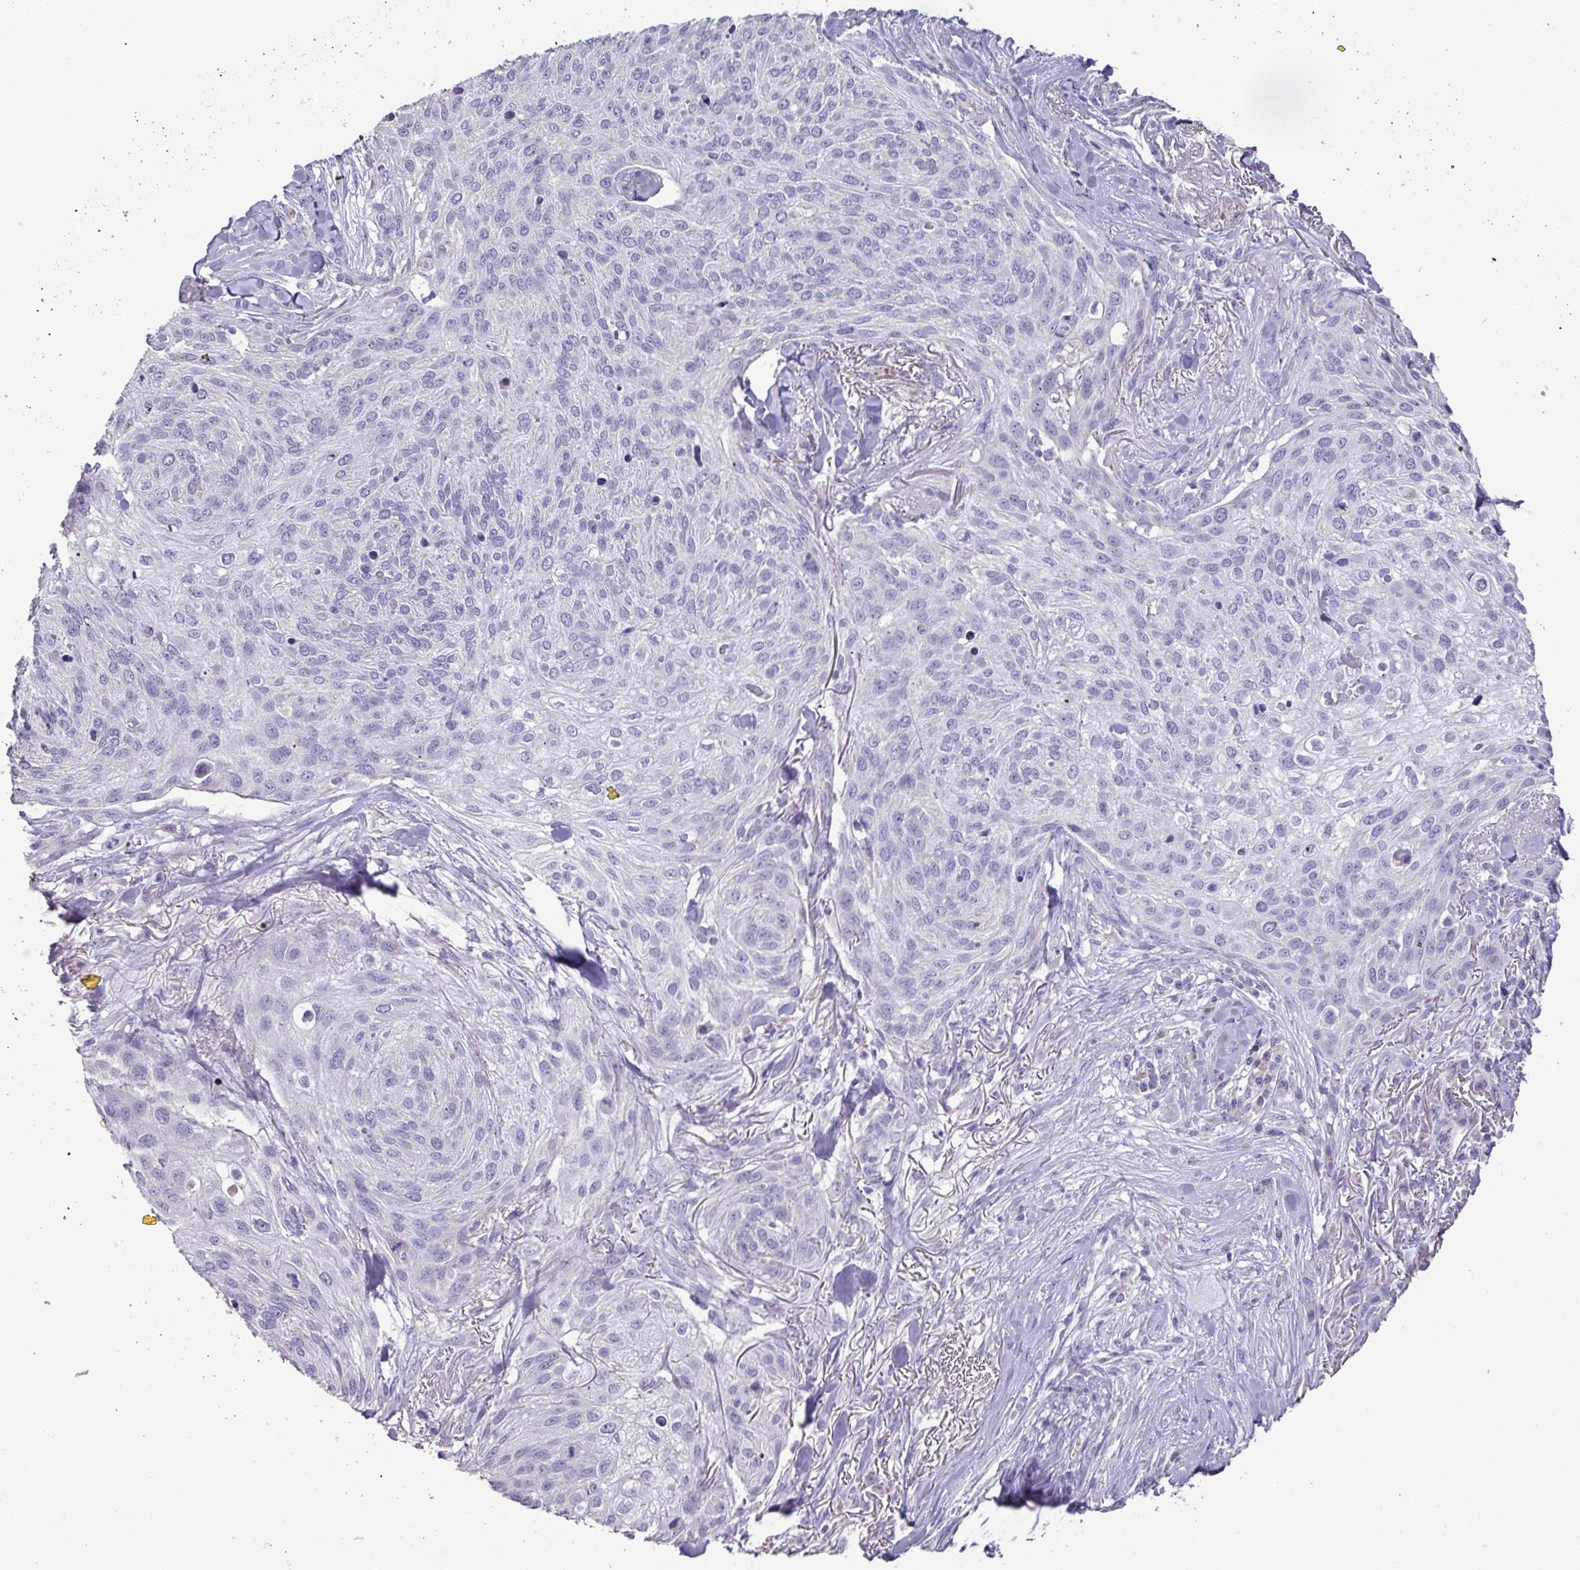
{"staining": {"intensity": "negative", "quantity": "none", "location": "none"}, "tissue": "skin cancer", "cell_type": "Tumor cells", "image_type": "cancer", "snomed": [{"axis": "morphology", "description": "Squamous cell carcinoma, NOS"}, {"axis": "topography", "description": "Skin"}], "caption": "Immunohistochemistry photomicrograph of neoplastic tissue: human skin cancer stained with DAB (3,3'-diaminobenzidine) exhibits no significant protein positivity in tumor cells.", "gene": "MT-ND4", "patient": {"sex": "female", "age": 87}}